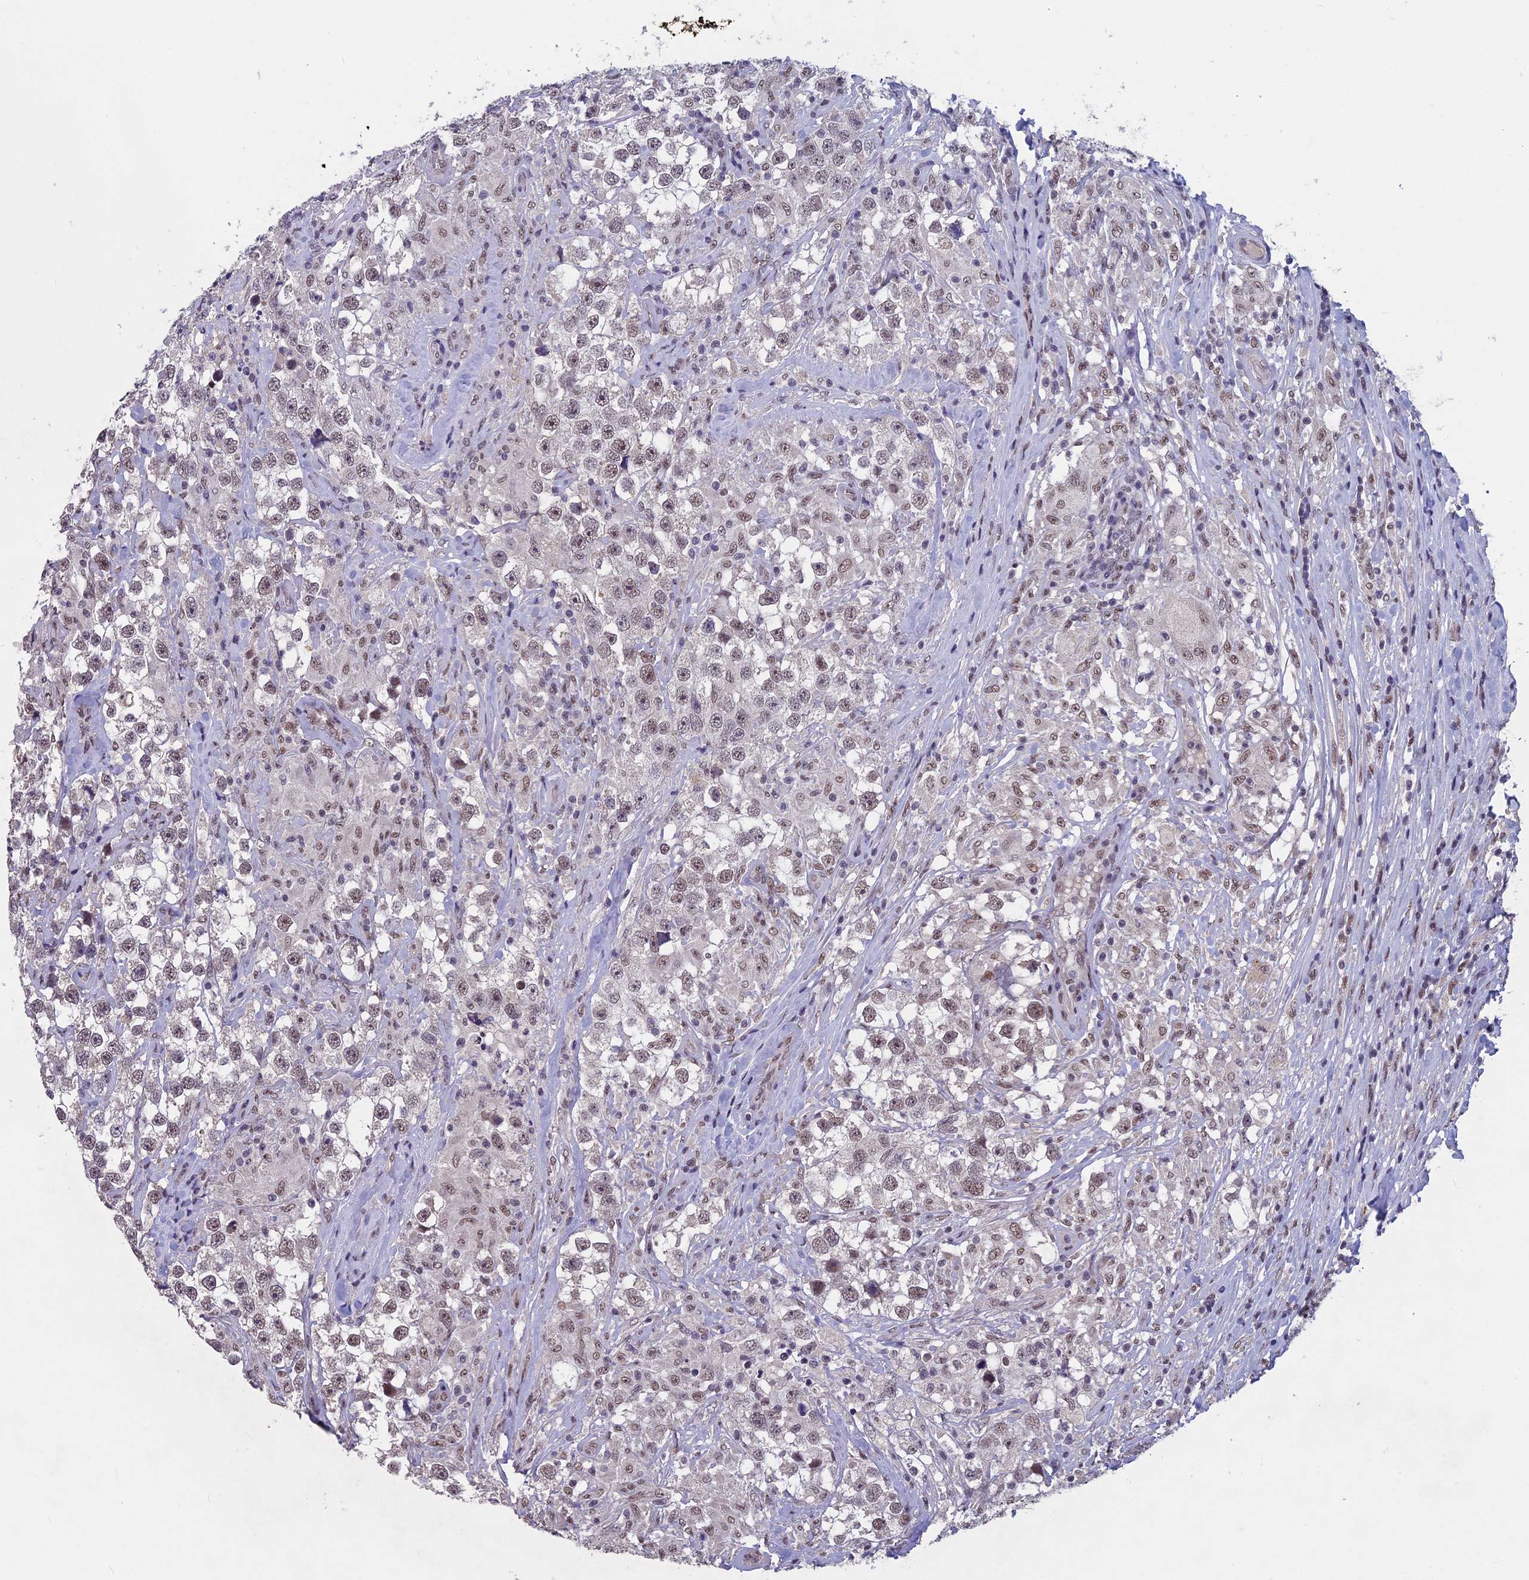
{"staining": {"intensity": "weak", "quantity": ">75%", "location": "nuclear"}, "tissue": "testis cancer", "cell_type": "Tumor cells", "image_type": "cancer", "snomed": [{"axis": "morphology", "description": "Seminoma, NOS"}, {"axis": "topography", "description": "Testis"}], "caption": "The image shows a brown stain indicating the presence of a protein in the nuclear of tumor cells in seminoma (testis).", "gene": "RNF40", "patient": {"sex": "male", "age": 46}}